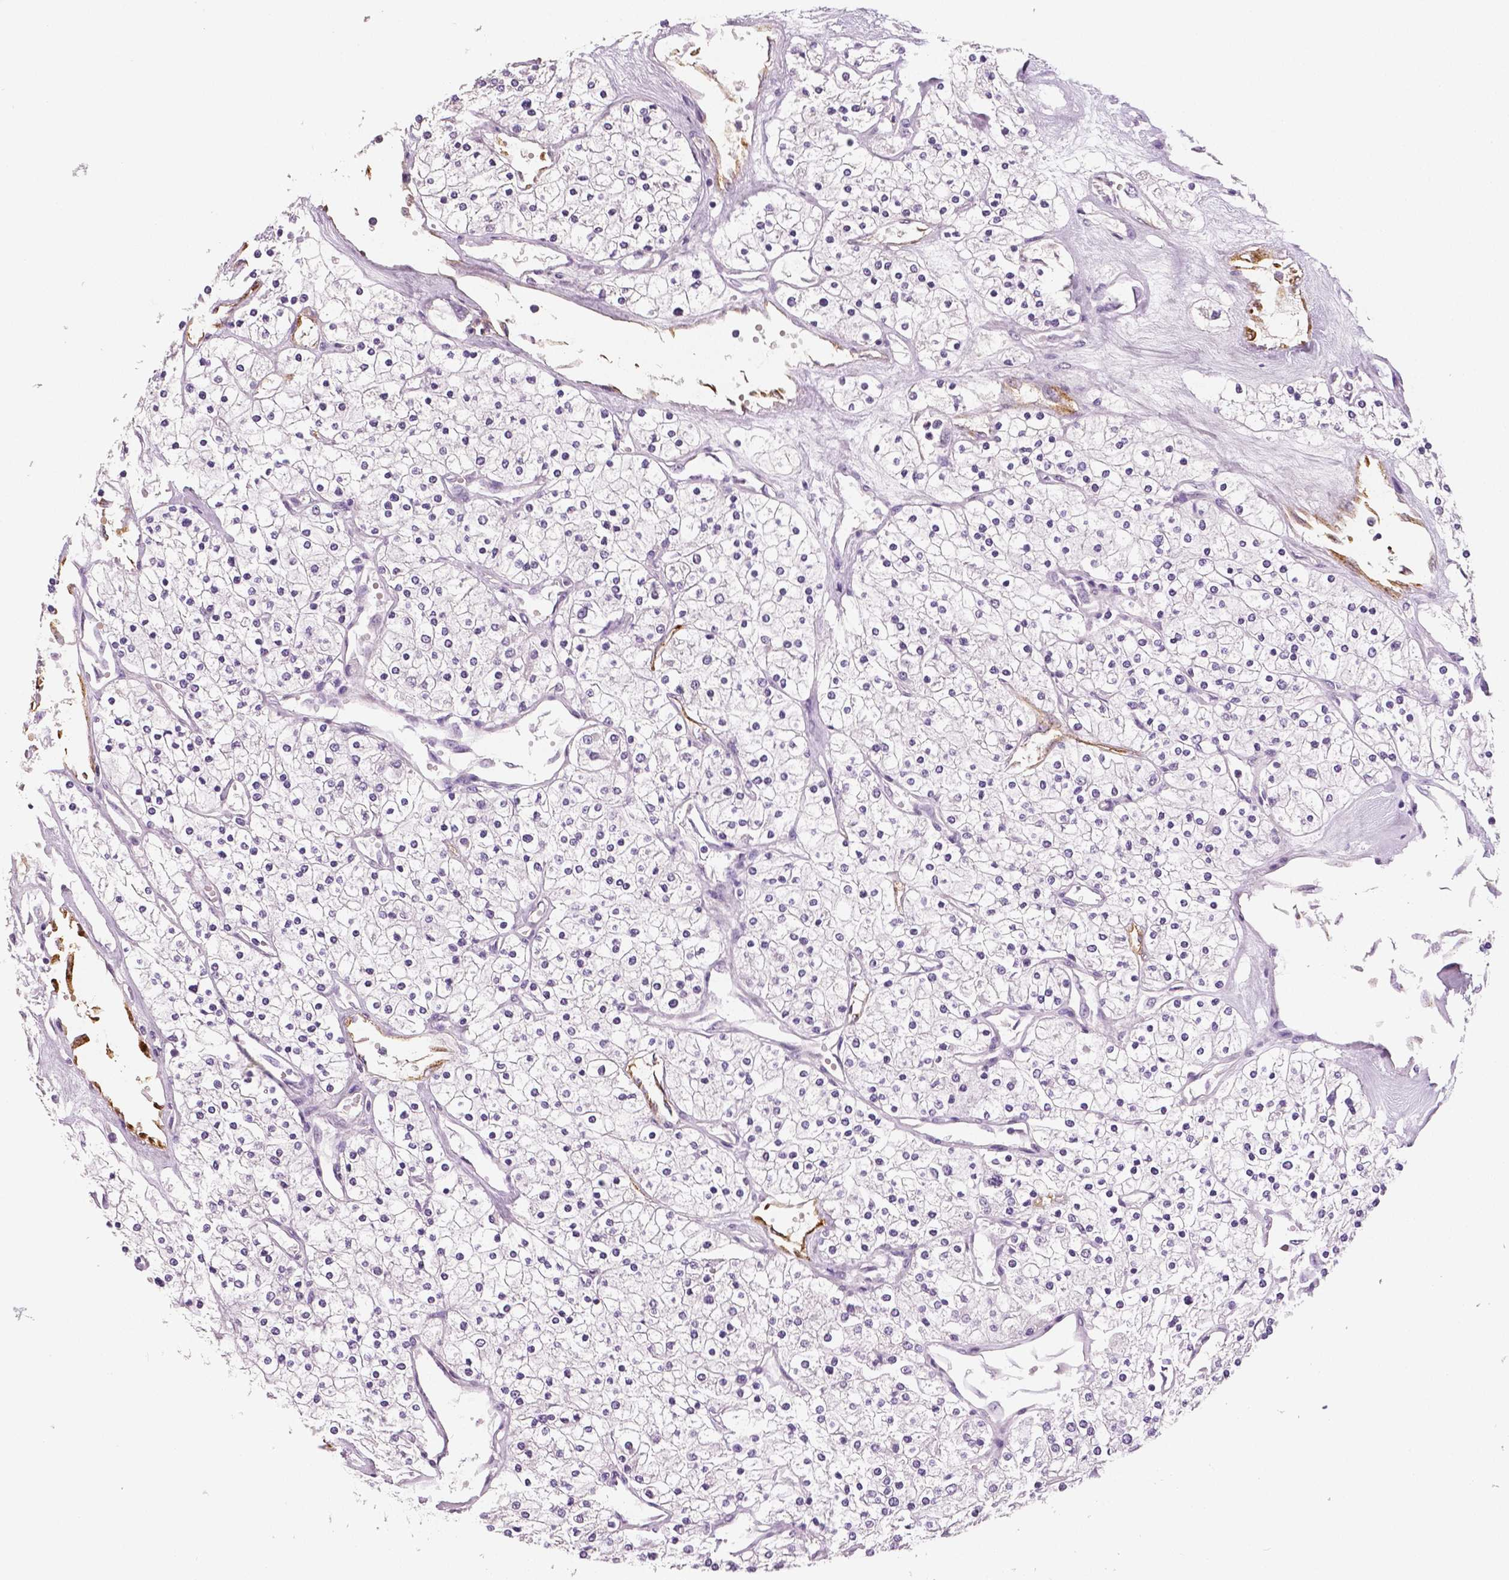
{"staining": {"intensity": "negative", "quantity": "none", "location": "none"}, "tissue": "renal cancer", "cell_type": "Tumor cells", "image_type": "cancer", "snomed": [{"axis": "morphology", "description": "Adenocarcinoma, NOS"}, {"axis": "topography", "description": "Kidney"}], "caption": "Renal adenocarcinoma was stained to show a protein in brown. There is no significant staining in tumor cells.", "gene": "TSPAN7", "patient": {"sex": "male", "age": 80}}